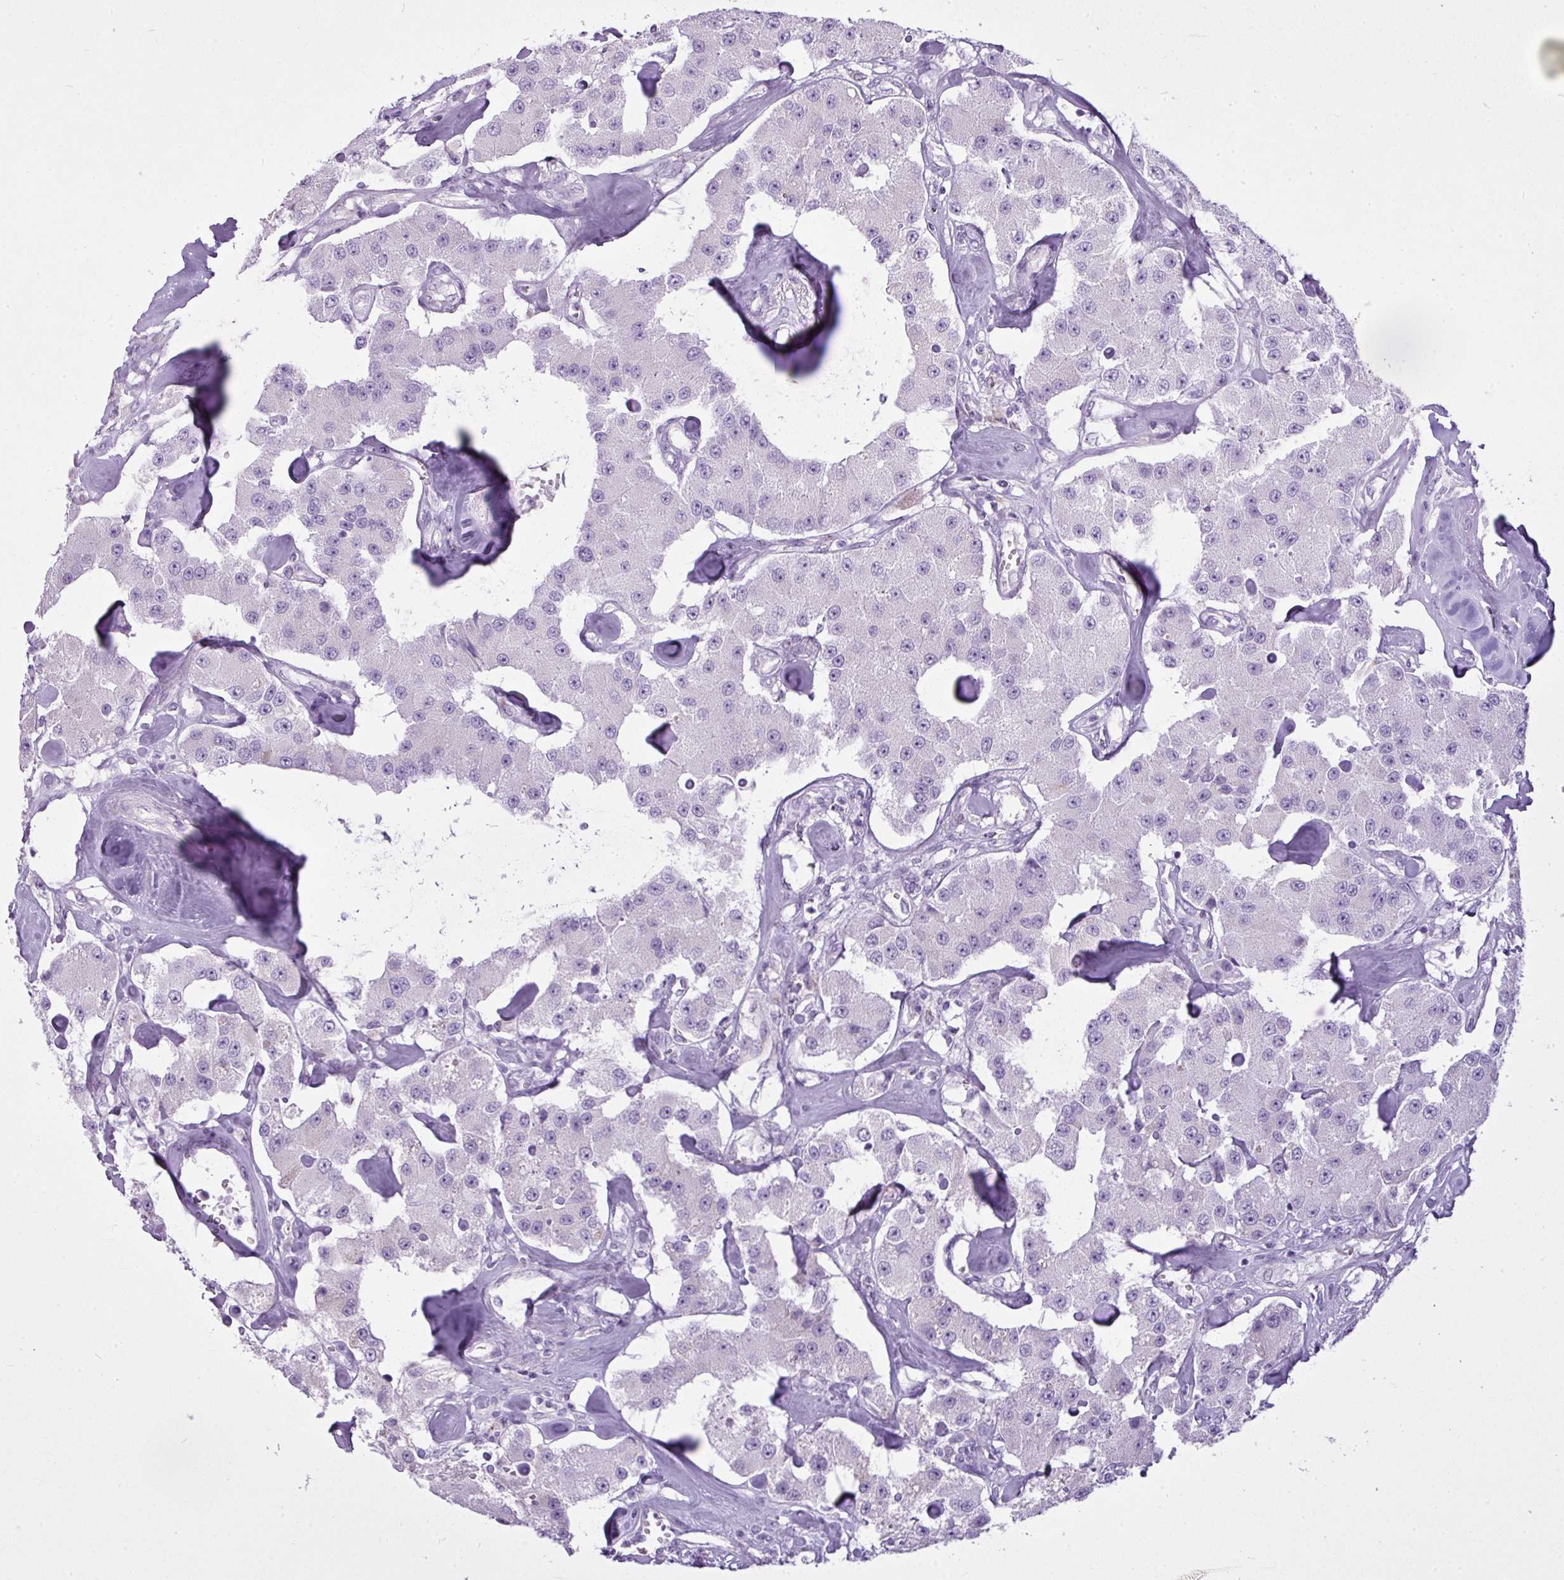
{"staining": {"intensity": "negative", "quantity": "none", "location": "none"}, "tissue": "carcinoid", "cell_type": "Tumor cells", "image_type": "cancer", "snomed": [{"axis": "morphology", "description": "Carcinoid, malignant, NOS"}, {"axis": "topography", "description": "Pancreas"}], "caption": "The micrograph exhibits no significant expression in tumor cells of malignant carcinoid. (Stains: DAB (3,3'-diaminobenzidine) immunohistochemistry with hematoxylin counter stain, Microscopy: brightfield microscopy at high magnification).", "gene": "FAM43A", "patient": {"sex": "male", "age": 41}}